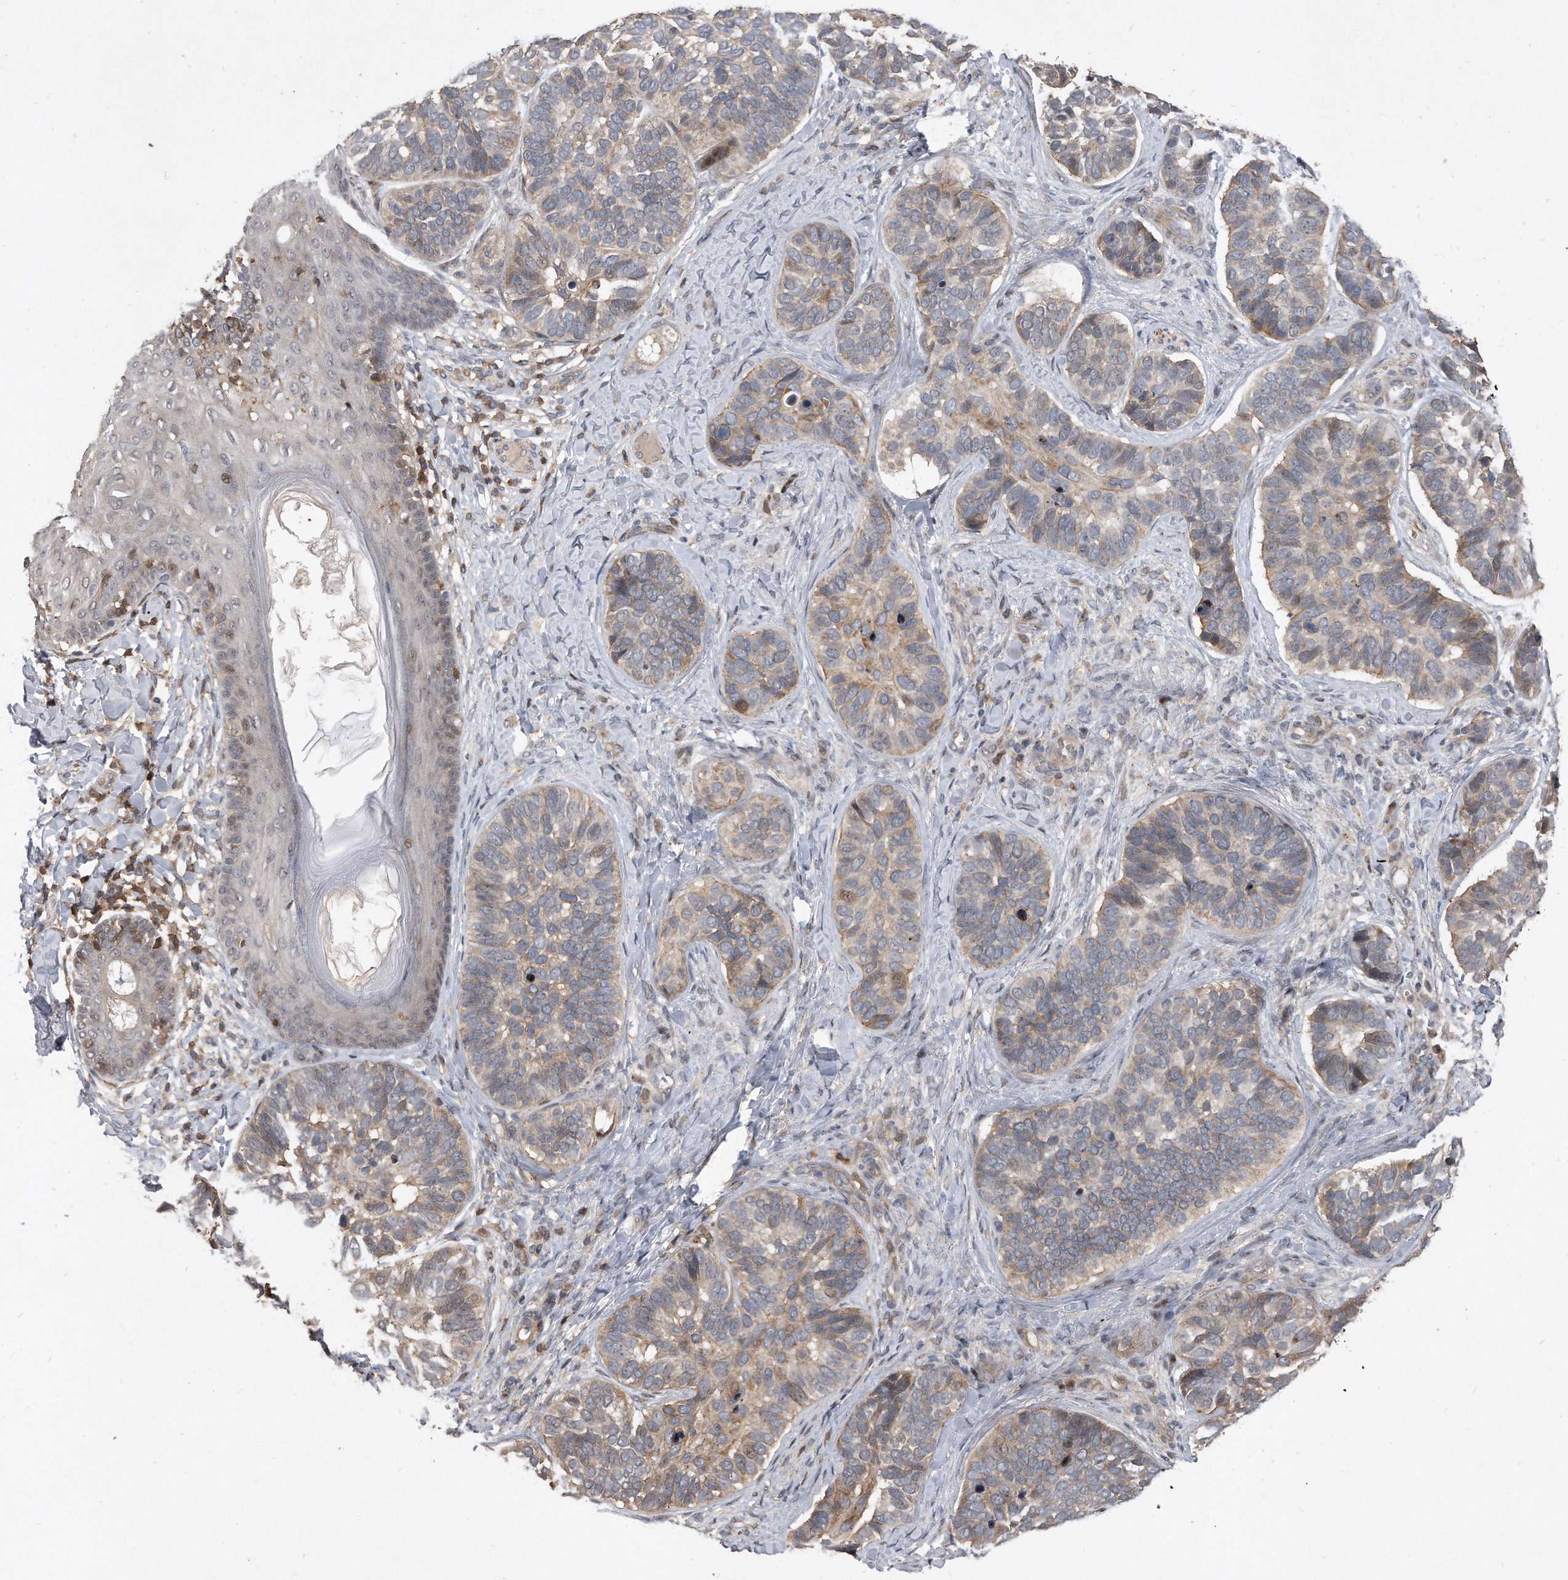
{"staining": {"intensity": "weak", "quantity": "25%-75%", "location": "cytoplasmic/membranous"}, "tissue": "skin cancer", "cell_type": "Tumor cells", "image_type": "cancer", "snomed": [{"axis": "morphology", "description": "Basal cell carcinoma"}, {"axis": "topography", "description": "Skin"}], "caption": "Basal cell carcinoma (skin) was stained to show a protein in brown. There is low levels of weak cytoplasmic/membranous positivity in approximately 25%-75% of tumor cells.", "gene": "PGBD2", "patient": {"sex": "male", "age": 62}}